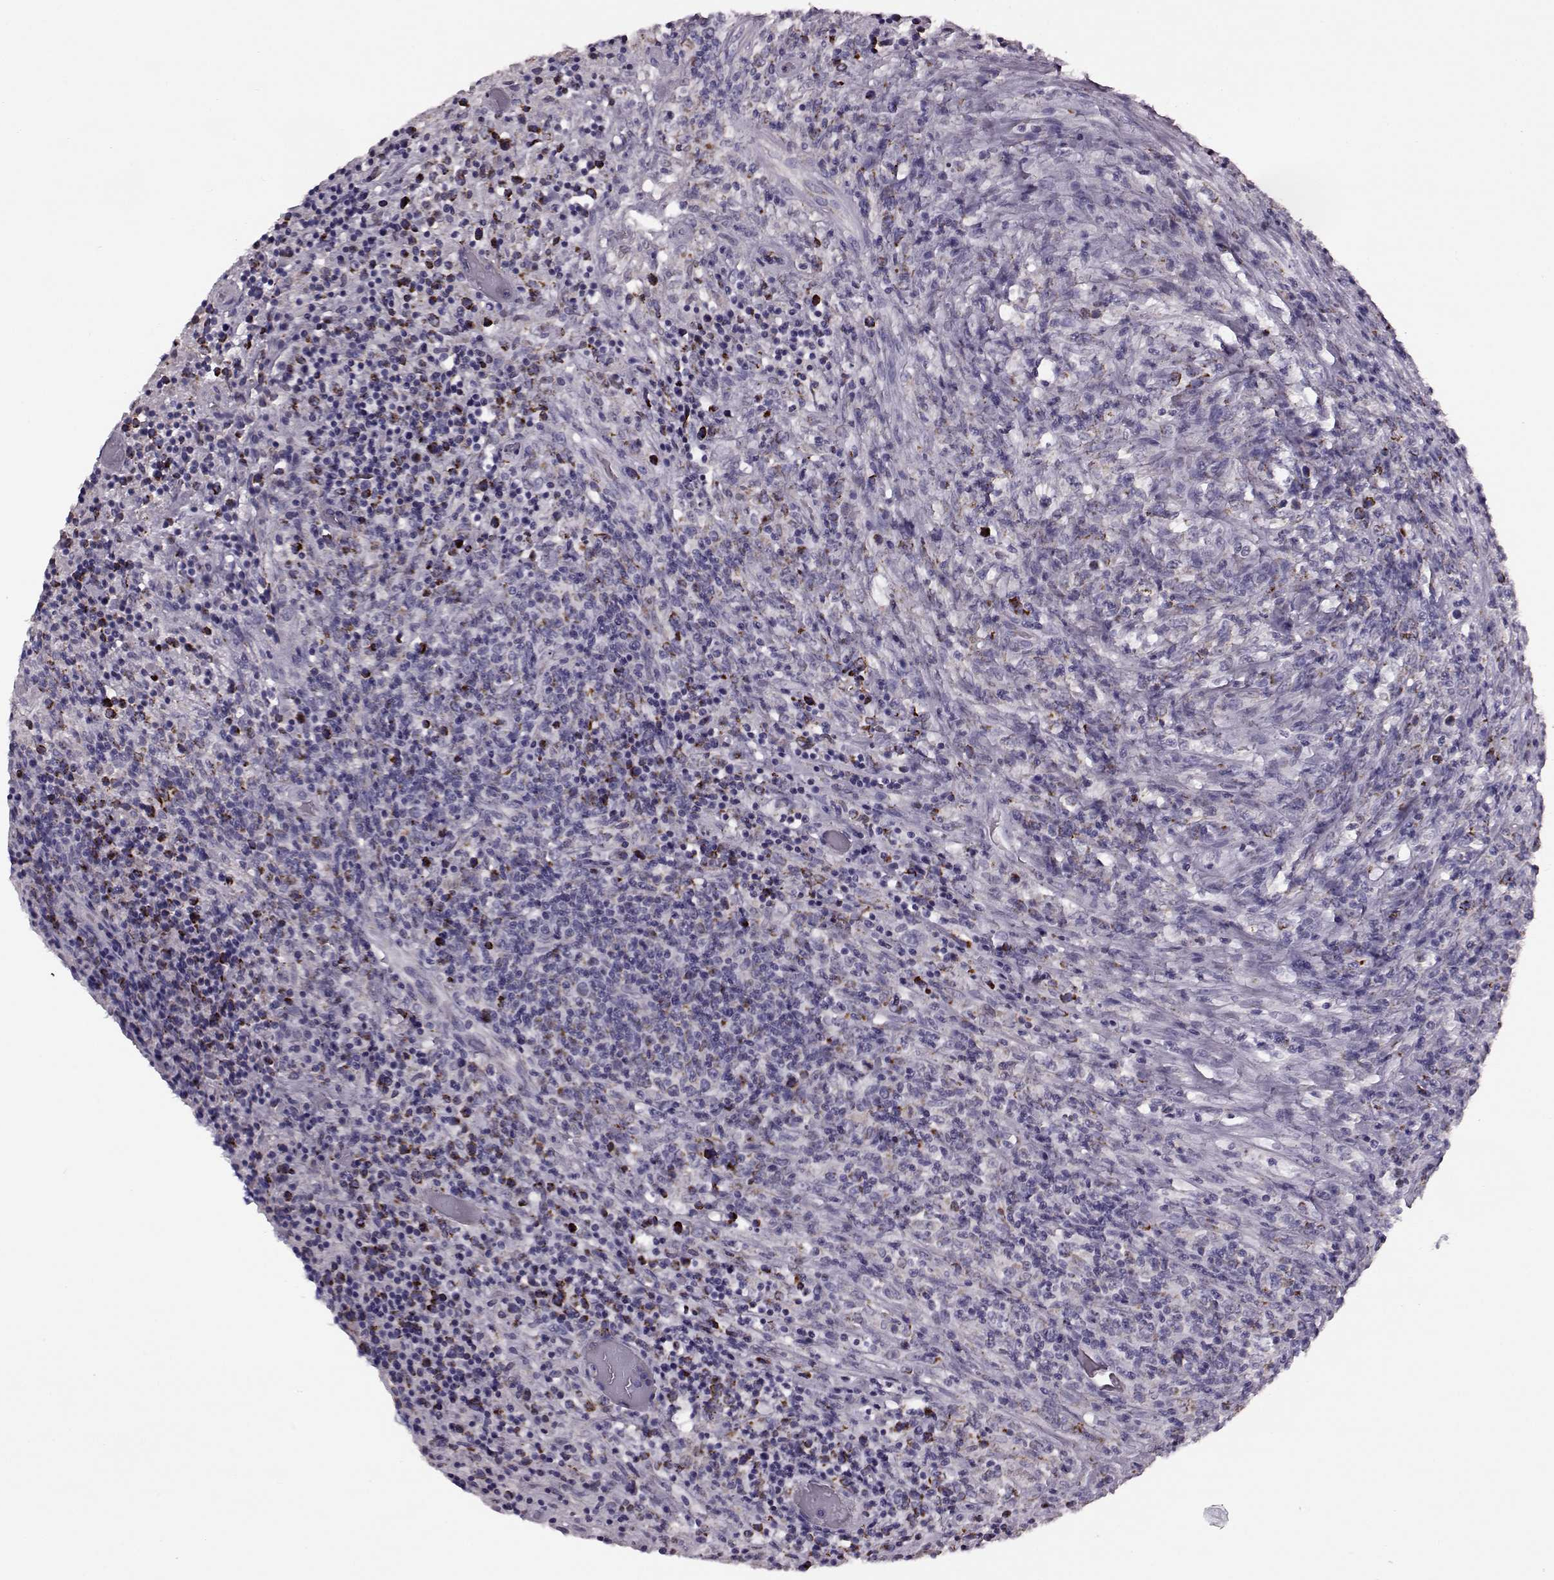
{"staining": {"intensity": "moderate", "quantity": "<25%", "location": "cytoplasmic/membranous"}, "tissue": "lymphoma", "cell_type": "Tumor cells", "image_type": "cancer", "snomed": [{"axis": "morphology", "description": "Malignant lymphoma, non-Hodgkin's type, High grade"}, {"axis": "topography", "description": "Lung"}], "caption": "DAB (3,3'-diaminobenzidine) immunohistochemical staining of human high-grade malignant lymphoma, non-Hodgkin's type shows moderate cytoplasmic/membranous protein expression in about <25% of tumor cells.", "gene": "RIMS2", "patient": {"sex": "male", "age": 79}}